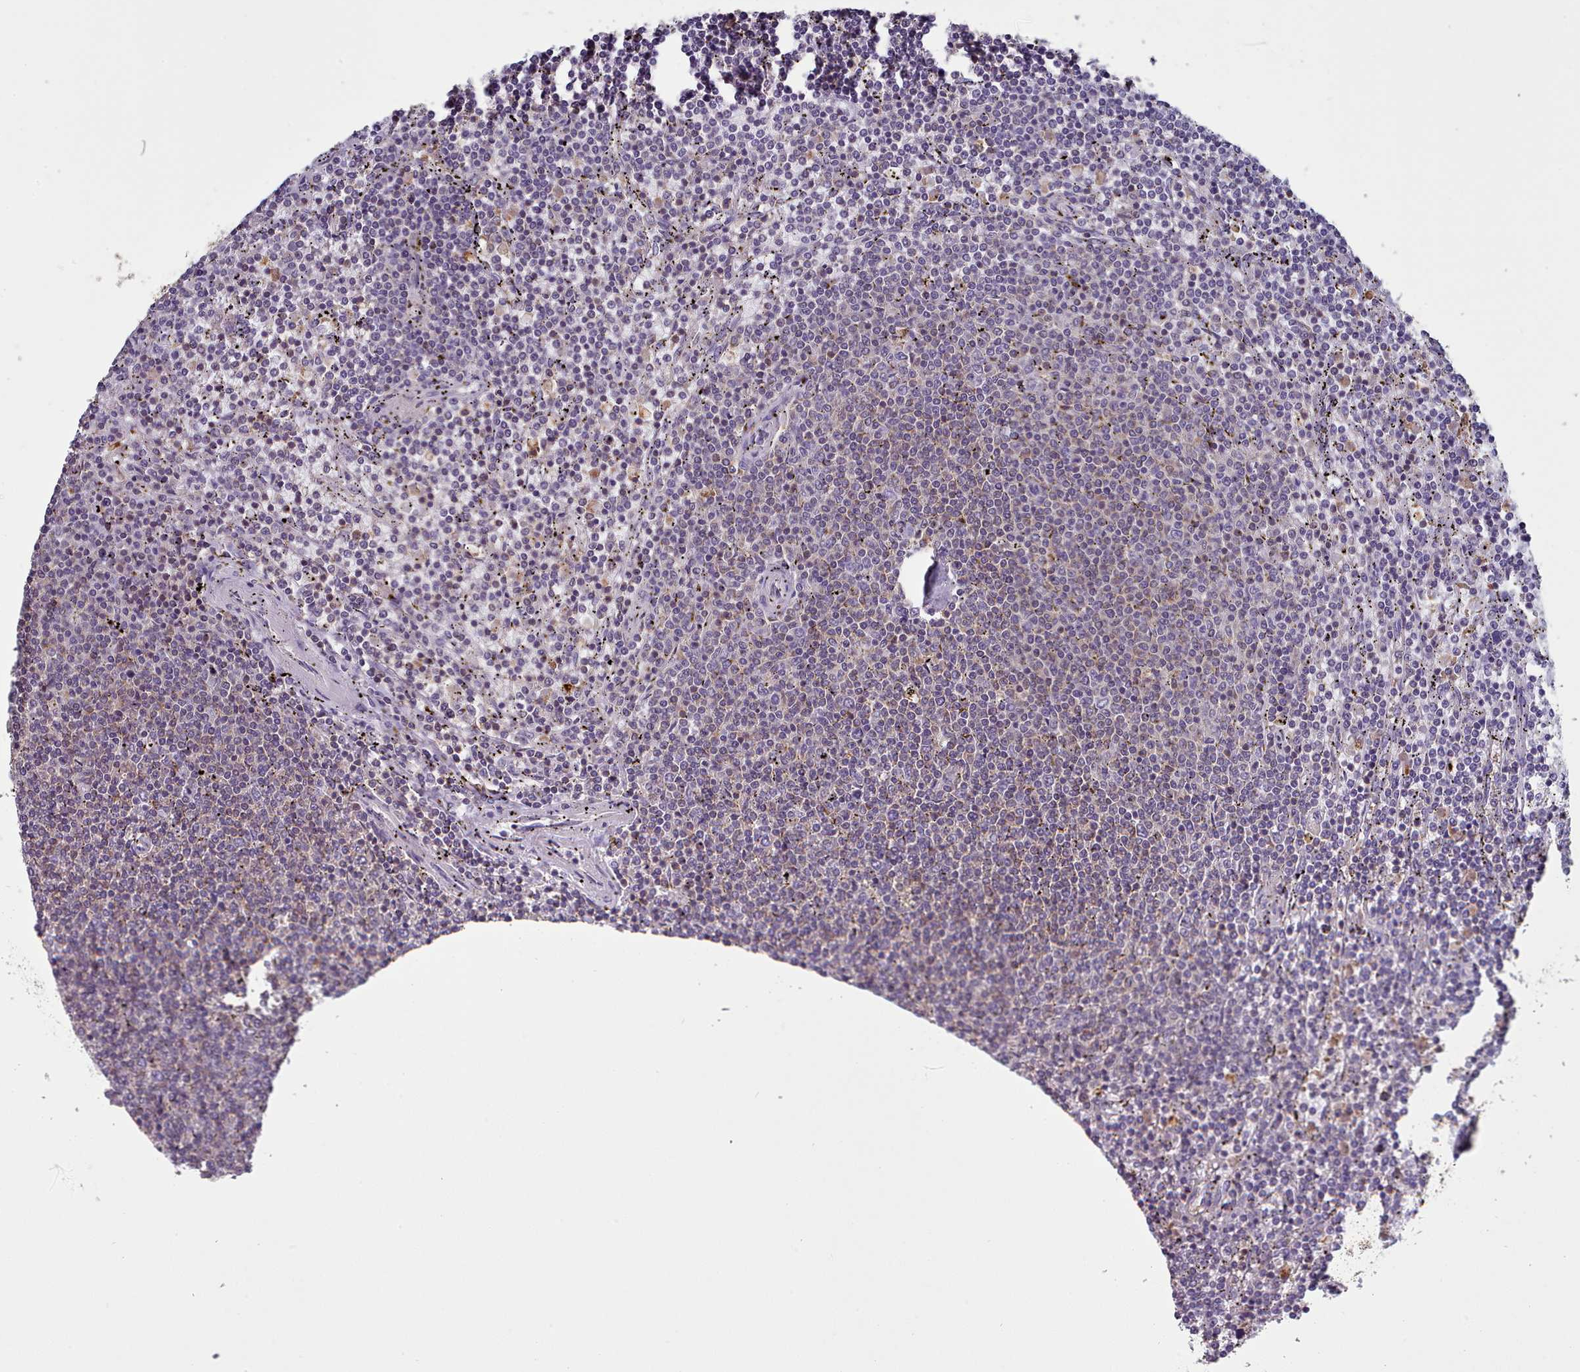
{"staining": {"intensity": "negative", "quantity": "none", "location": "none"}, "tissue": "lymphoma", "cell_type": "Tumor cells", "image_type": "cancer", "snomed": [{"axis": "morphology", "description": "Malignant lymphoma, non-Hodgkin's type, Low grade"}, {"axis": "topography", "description": "Spleen"}], "caption": "DAB (3,3'-diaminobenzidine) immunohistochemical staining of lymphoma reveals no significant expression in tumor cells.", "gene": "RAC2", "patient": {"sex": "female", "age": 50}}